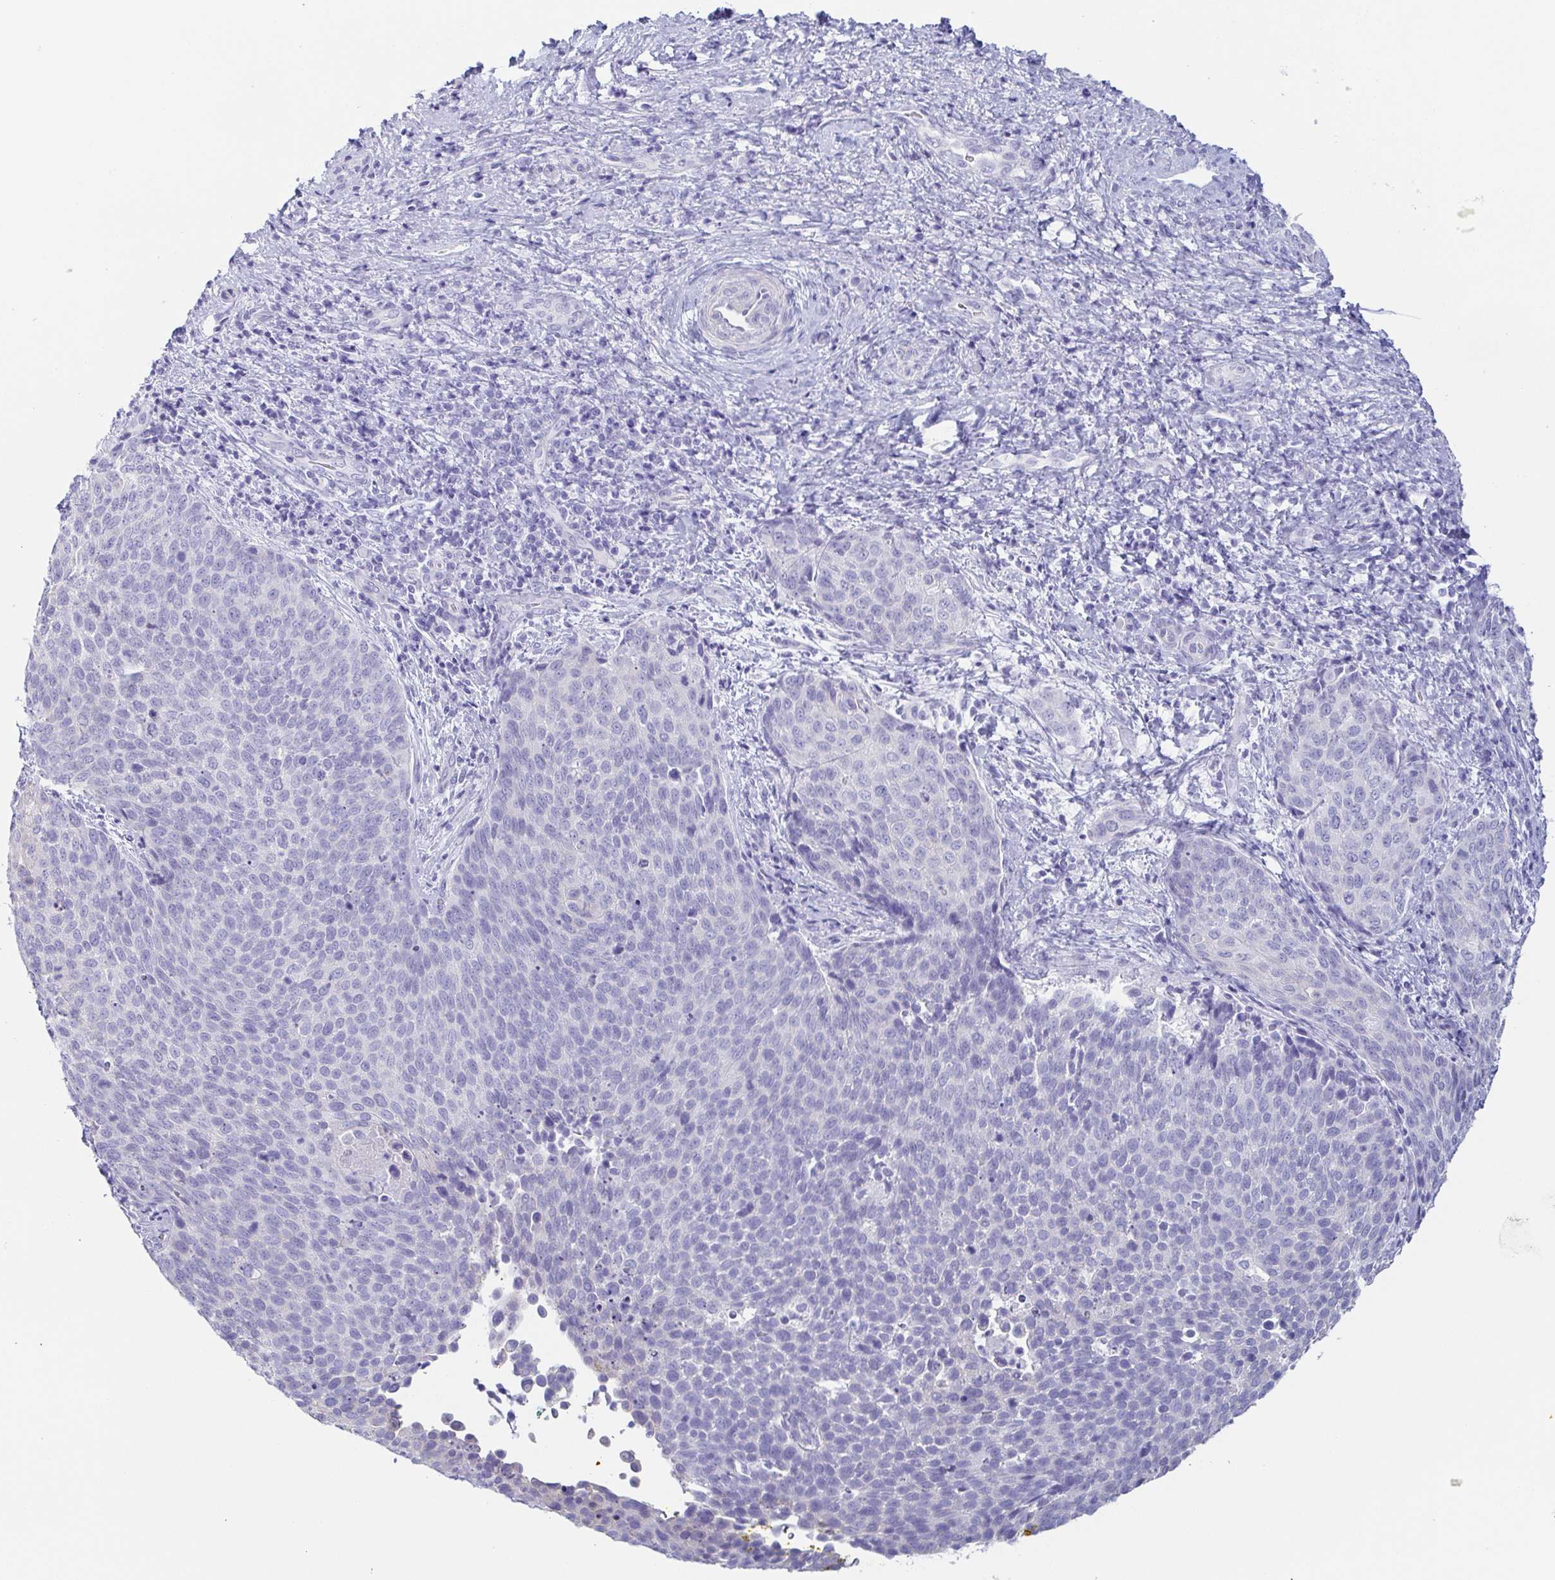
{"staining": {"intensity": "negative", "quantity": "none", "location": "none"}, "tissue": "cervical cancer", "cell_type": "Tumor cells", "image_type": "cancer", "snomed": [{"axis": "morphology", "description": "Squamous cell carcinoma, NOS"}, {"axis": "topography", "description": "Cervix"}], "caption": "Micrograph shows no protein positivity in tumor cells of cervical cancer (squamous cell carcinoma) tissue. (DAB (3,3'-diaminobenzidine) immunohistochemistry (IHC) visualized using brightfield microscopy, high magnification).", "gene": "PRR4", "patient": {"sex": "female", "age": 34}}